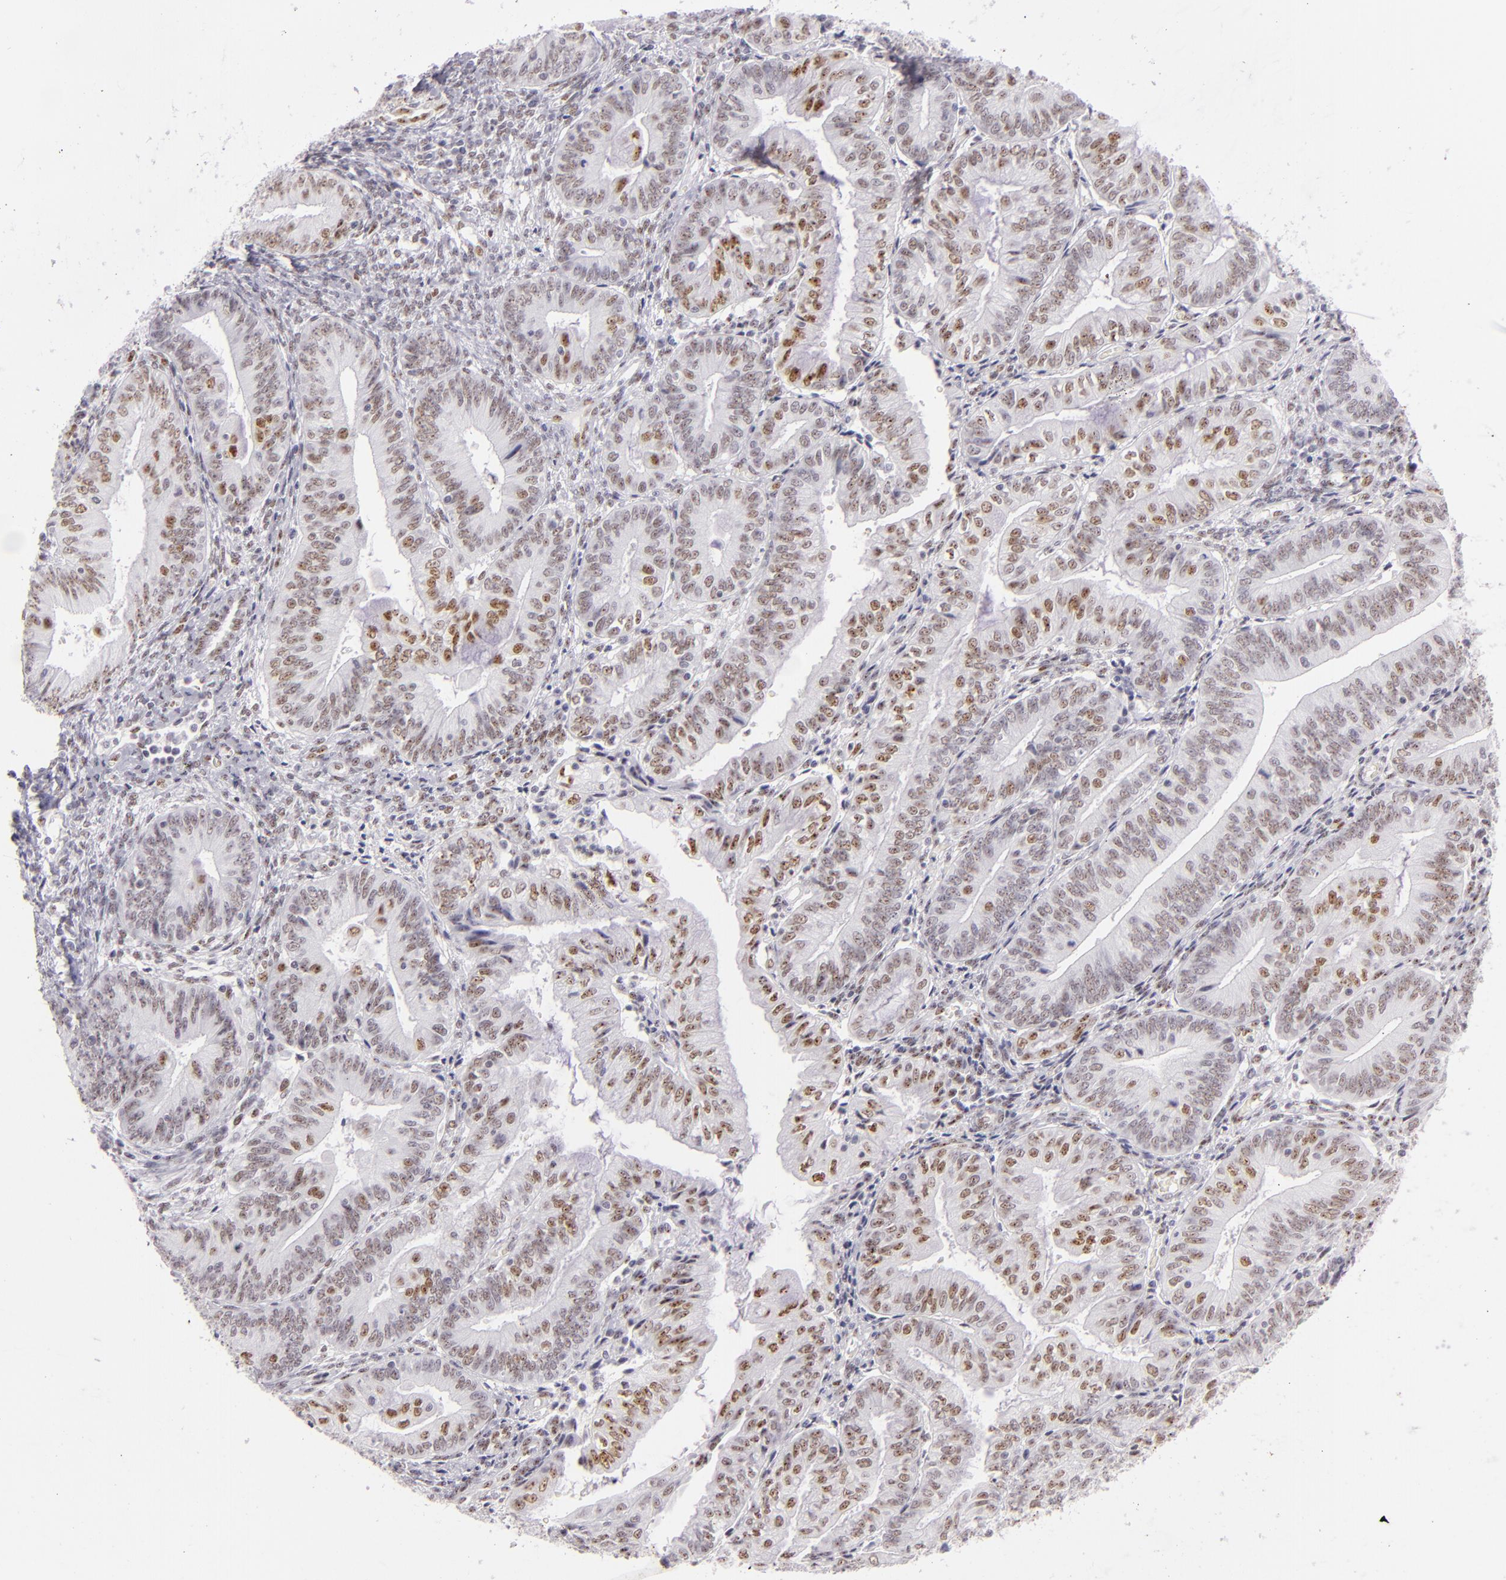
{"staining": {"intensity": "moderate", "quantity": "25%-75%", "location": "nuclear"}, "tissue": "endometrial cancer", "cell_type": "Tumor cells", "image_type": "cancer", "snomed": [{"axis": "morphology", "description": "Adenocarcinoma, NOS"}, {"axis": "topography", "description": "Endometrium"}], "caption": "High-power microscopy captured an immunohistochemistry photomicrograph of endometrial adenocarcinoma, revealing moderate nuclear staining in approximately 25%-75% of tumor cells.", "gene": "TOP3A", "patient": {"sex": "female", "age": 55}}